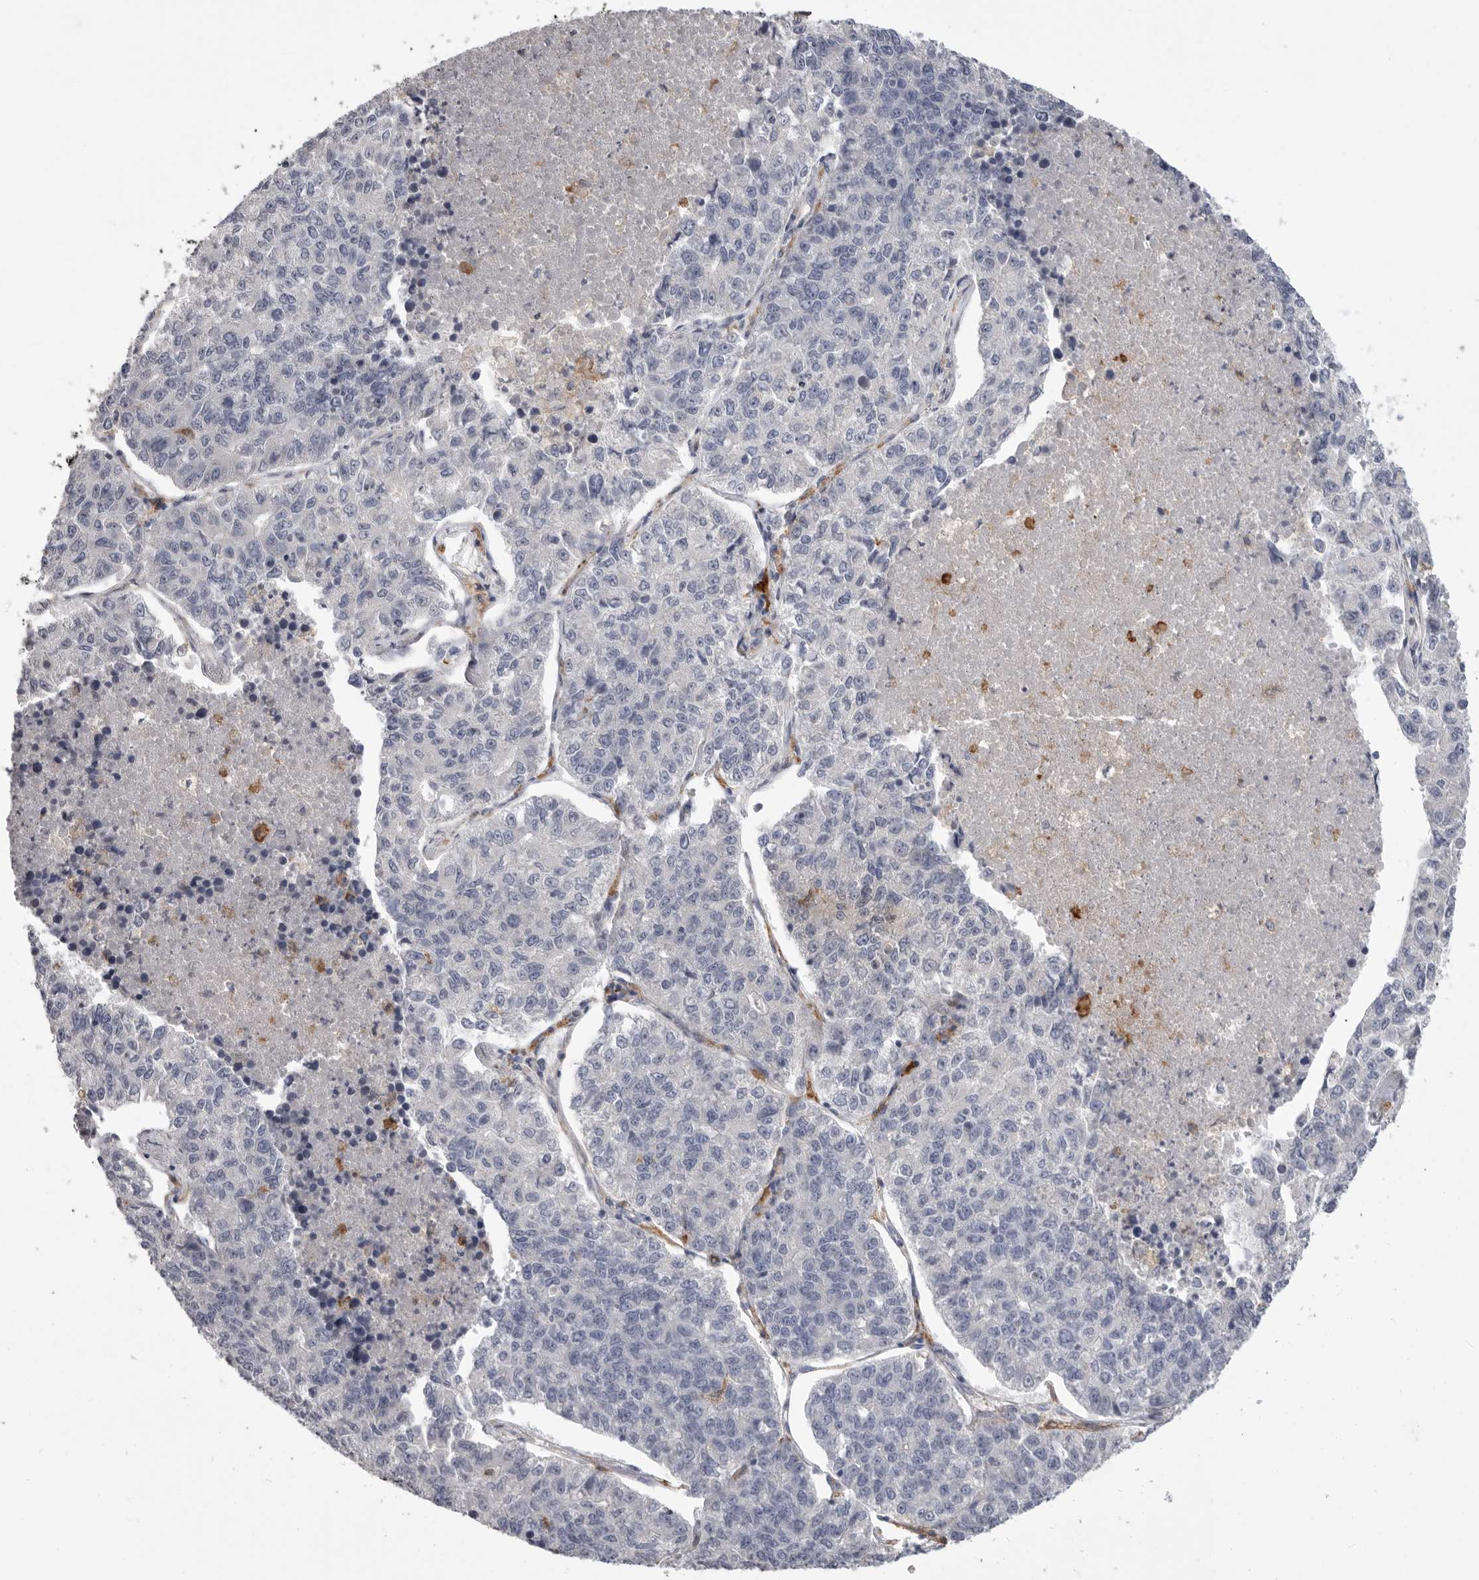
{"staining": {"intensity": "negative", "quantity": "none", "location": "none"}, "tissue": "lung cancer", "cell_type": "Tumor cells", "image_type": "cancer", "snomed": [{"axis": "morphology", "description": "Adenocarcinoma, NOS"}, {"axis": "topography", "description": "Lung"}], "caption": "Tumor cells show no significant protein expression in adenocarcinoma (lung).", "gene": "SIGLEC10", "patient": {"sex": "male", "age": 49}}